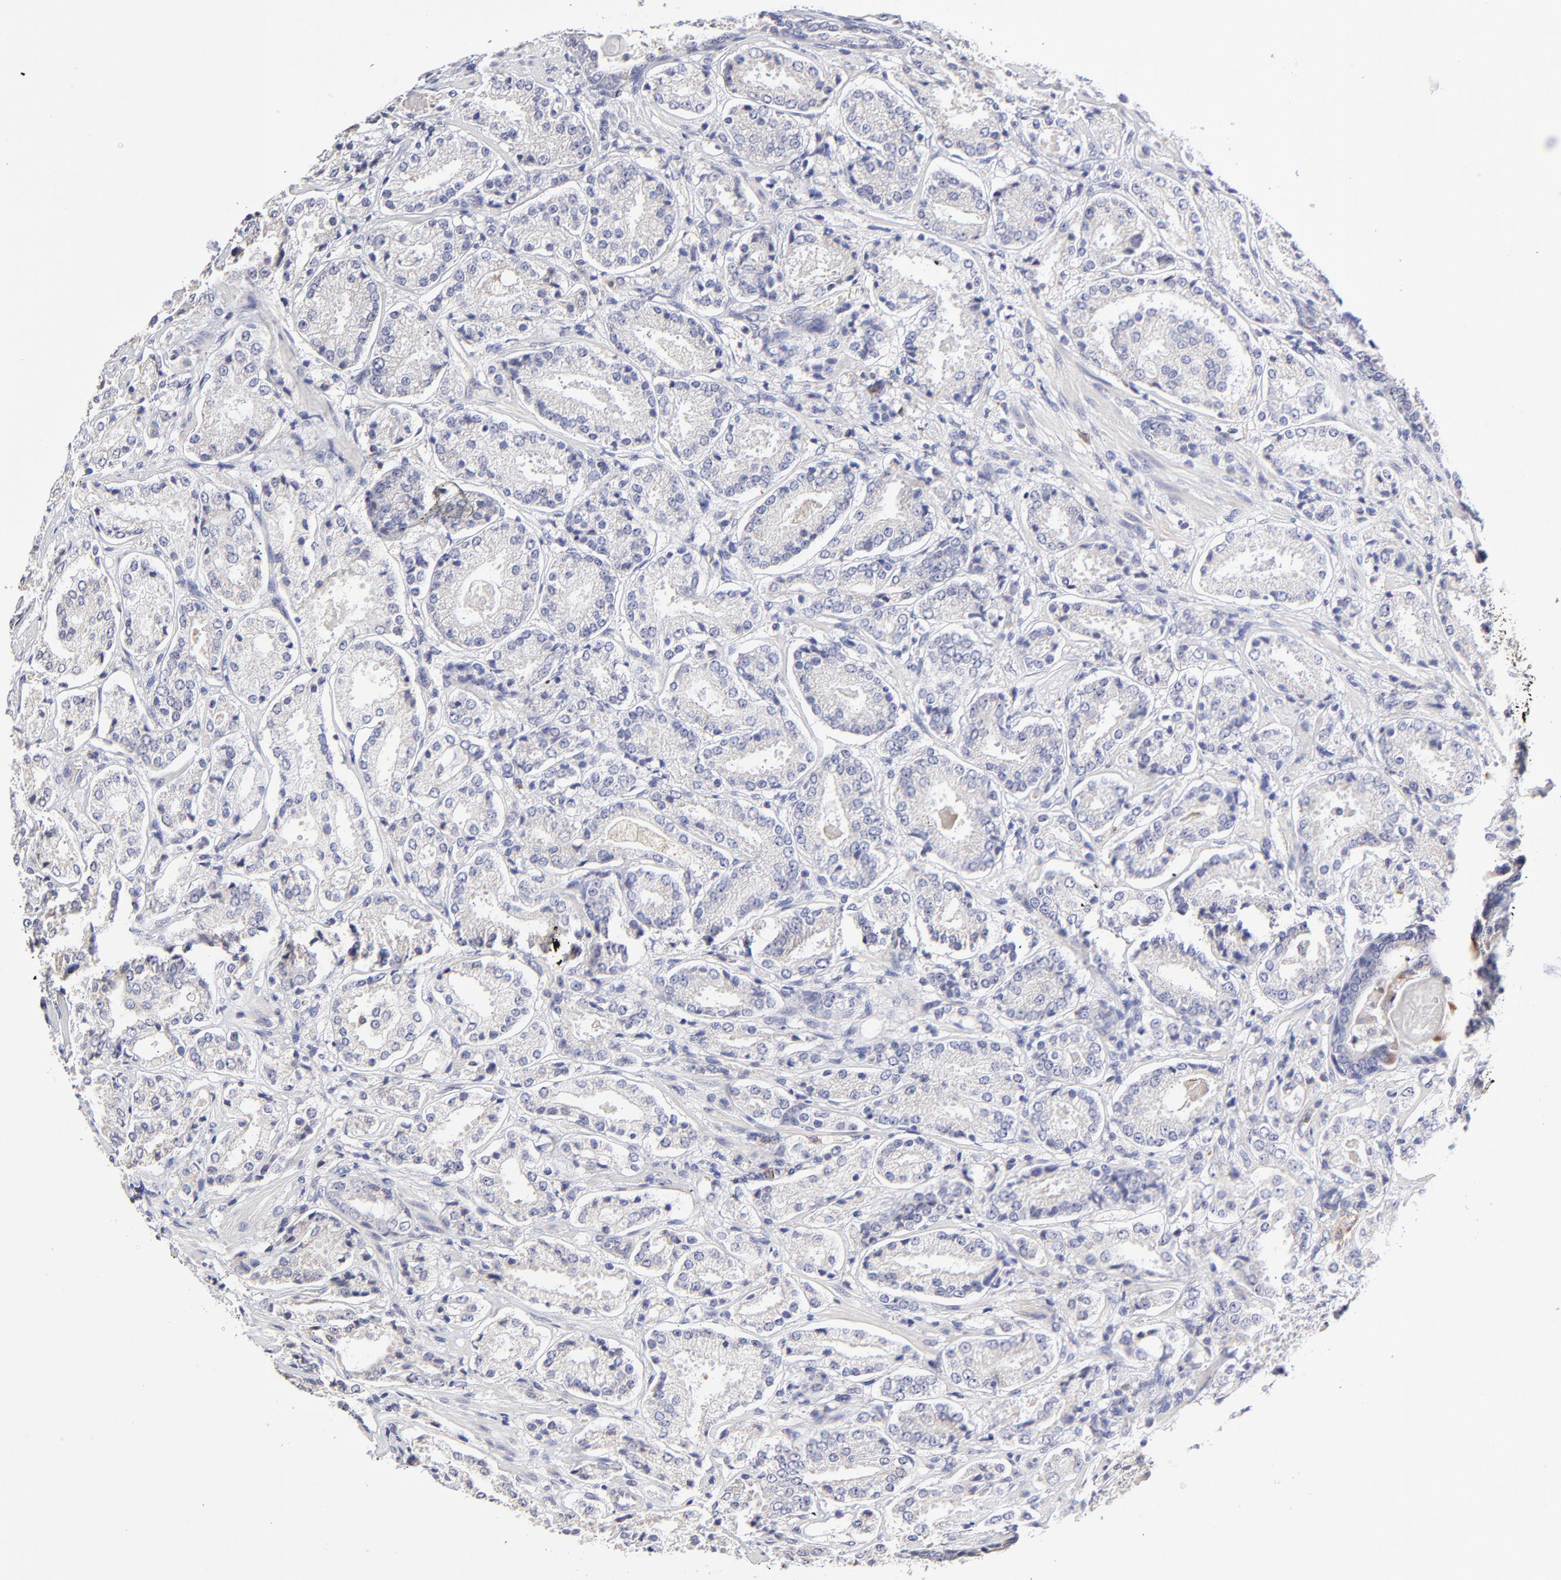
{"staining": {"intensity": "negative", "quantity": "none", "location": "none"}, "tissue": "prostate cancer", "cell_type": "Tumor cells", "image_type": "cancer", "snomed": [{"axis": "morphology", "description": "Adenocarcinoma, High grade"}, {"axis": "topography", "description": "Prostate"}], "caption": "This micrograph is of prostate high-grade adenocarcinoma stained with immunohistochemistry (IHC) to label a protein in brown with the nuclei are counter-stained blue. There is no staining in tumor cells. (DAB (3,3'-diaminobenzidine) IHC, high magnification).", "gene": "GCSAM", "patient": {"sex": "male", "age": 58}}